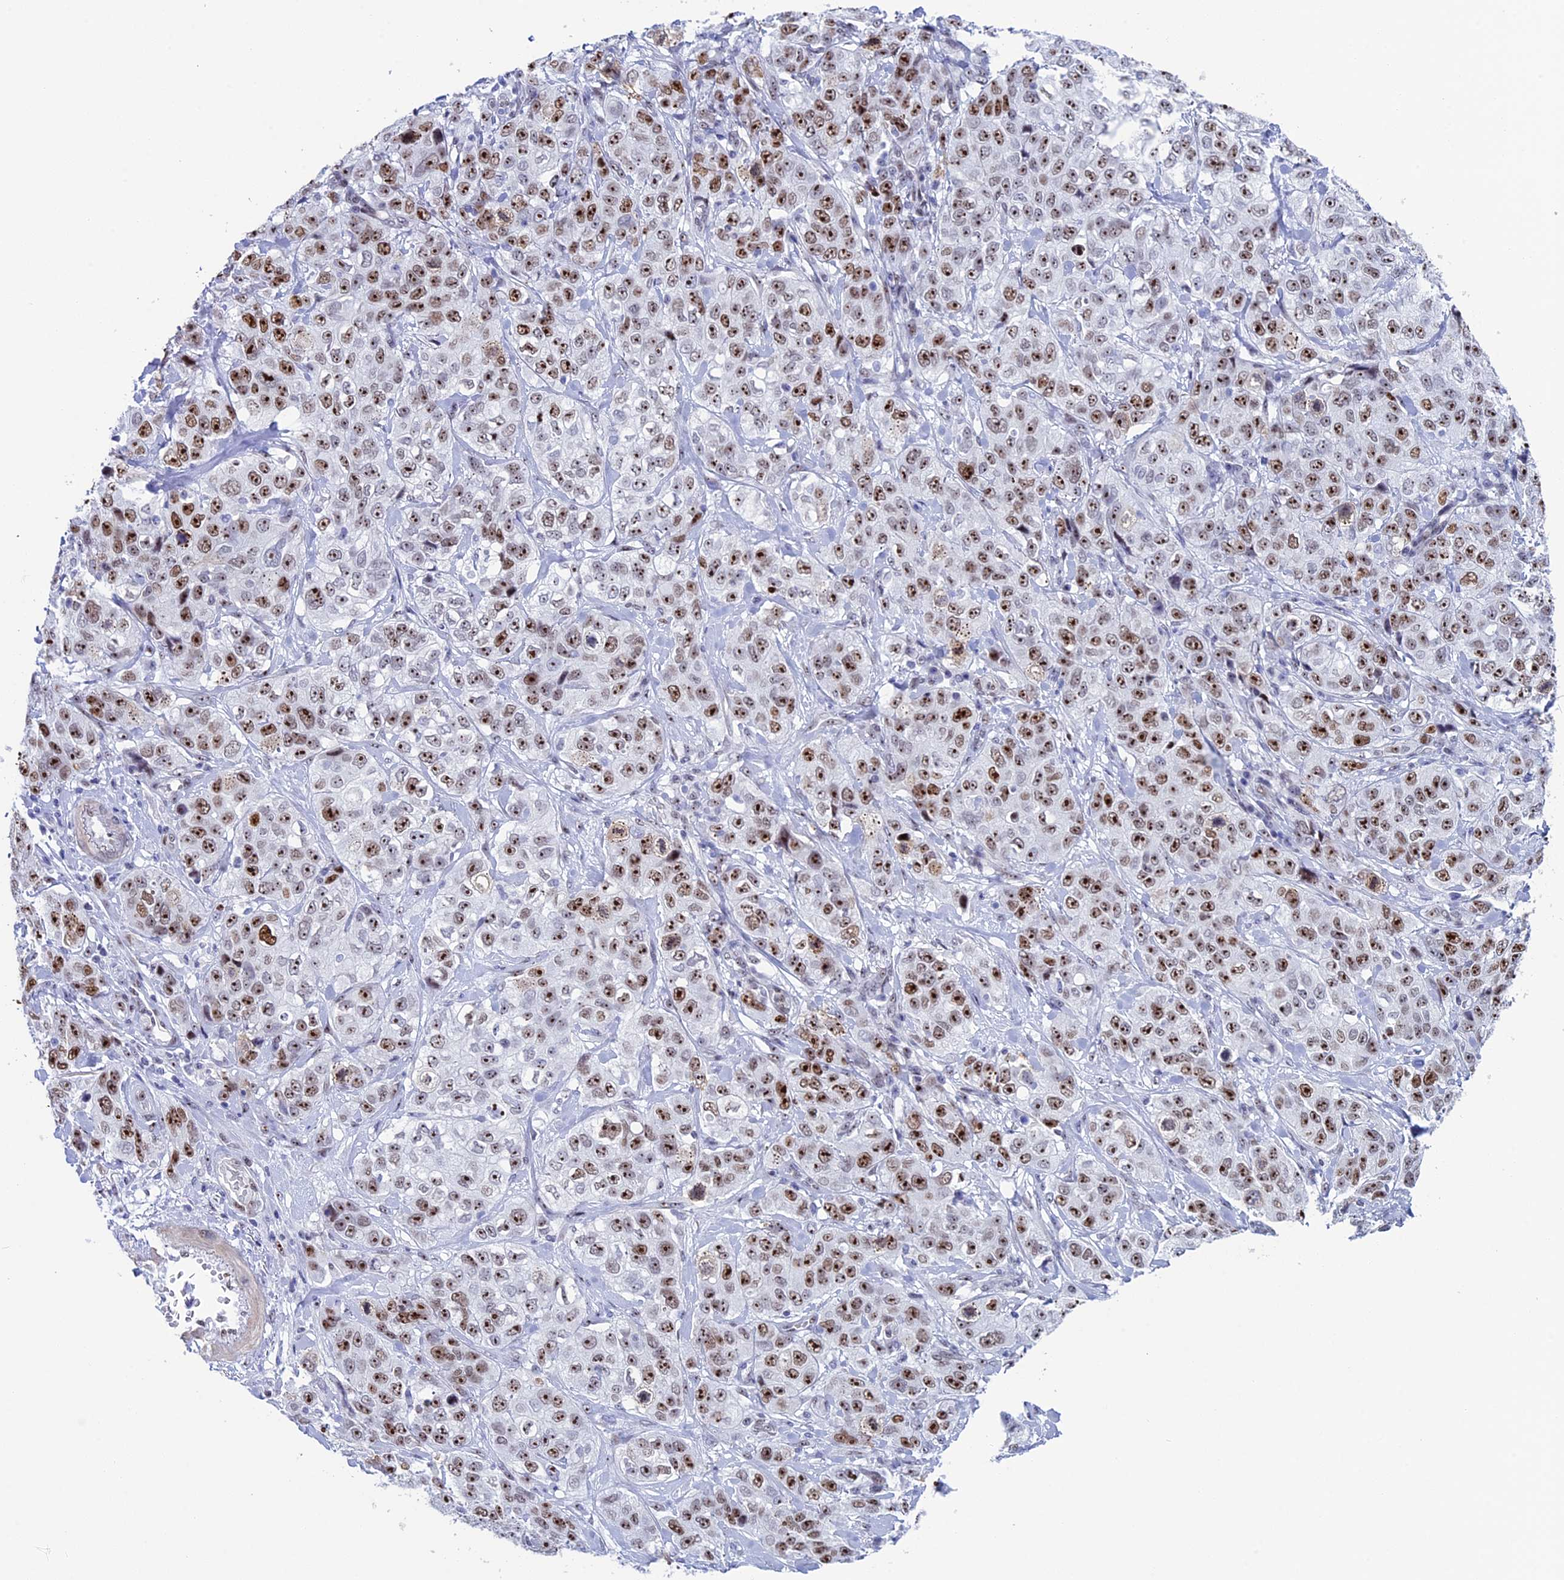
{"staining": {"intensity": "strong", "quantity": ">75%", "location": "nuclear"}, "tissue": "stomach cancer", "cell_type": "Tumor cells", "image_type": "cancer", "snomed": [{"axis": "morphology", "description": "Adenocarcinoma, NOS"}, {"axis": "topography", "description": "Stomach"}], "caption": "This micrograph reveals immunohistochemistry (IHC) staining of human adenocarcinoma (stomach), with high strong nuclear positivity in about >75% of tumor cells.", "gene": "CCDC86", "patient": {"sex": "male", "age": 48}}